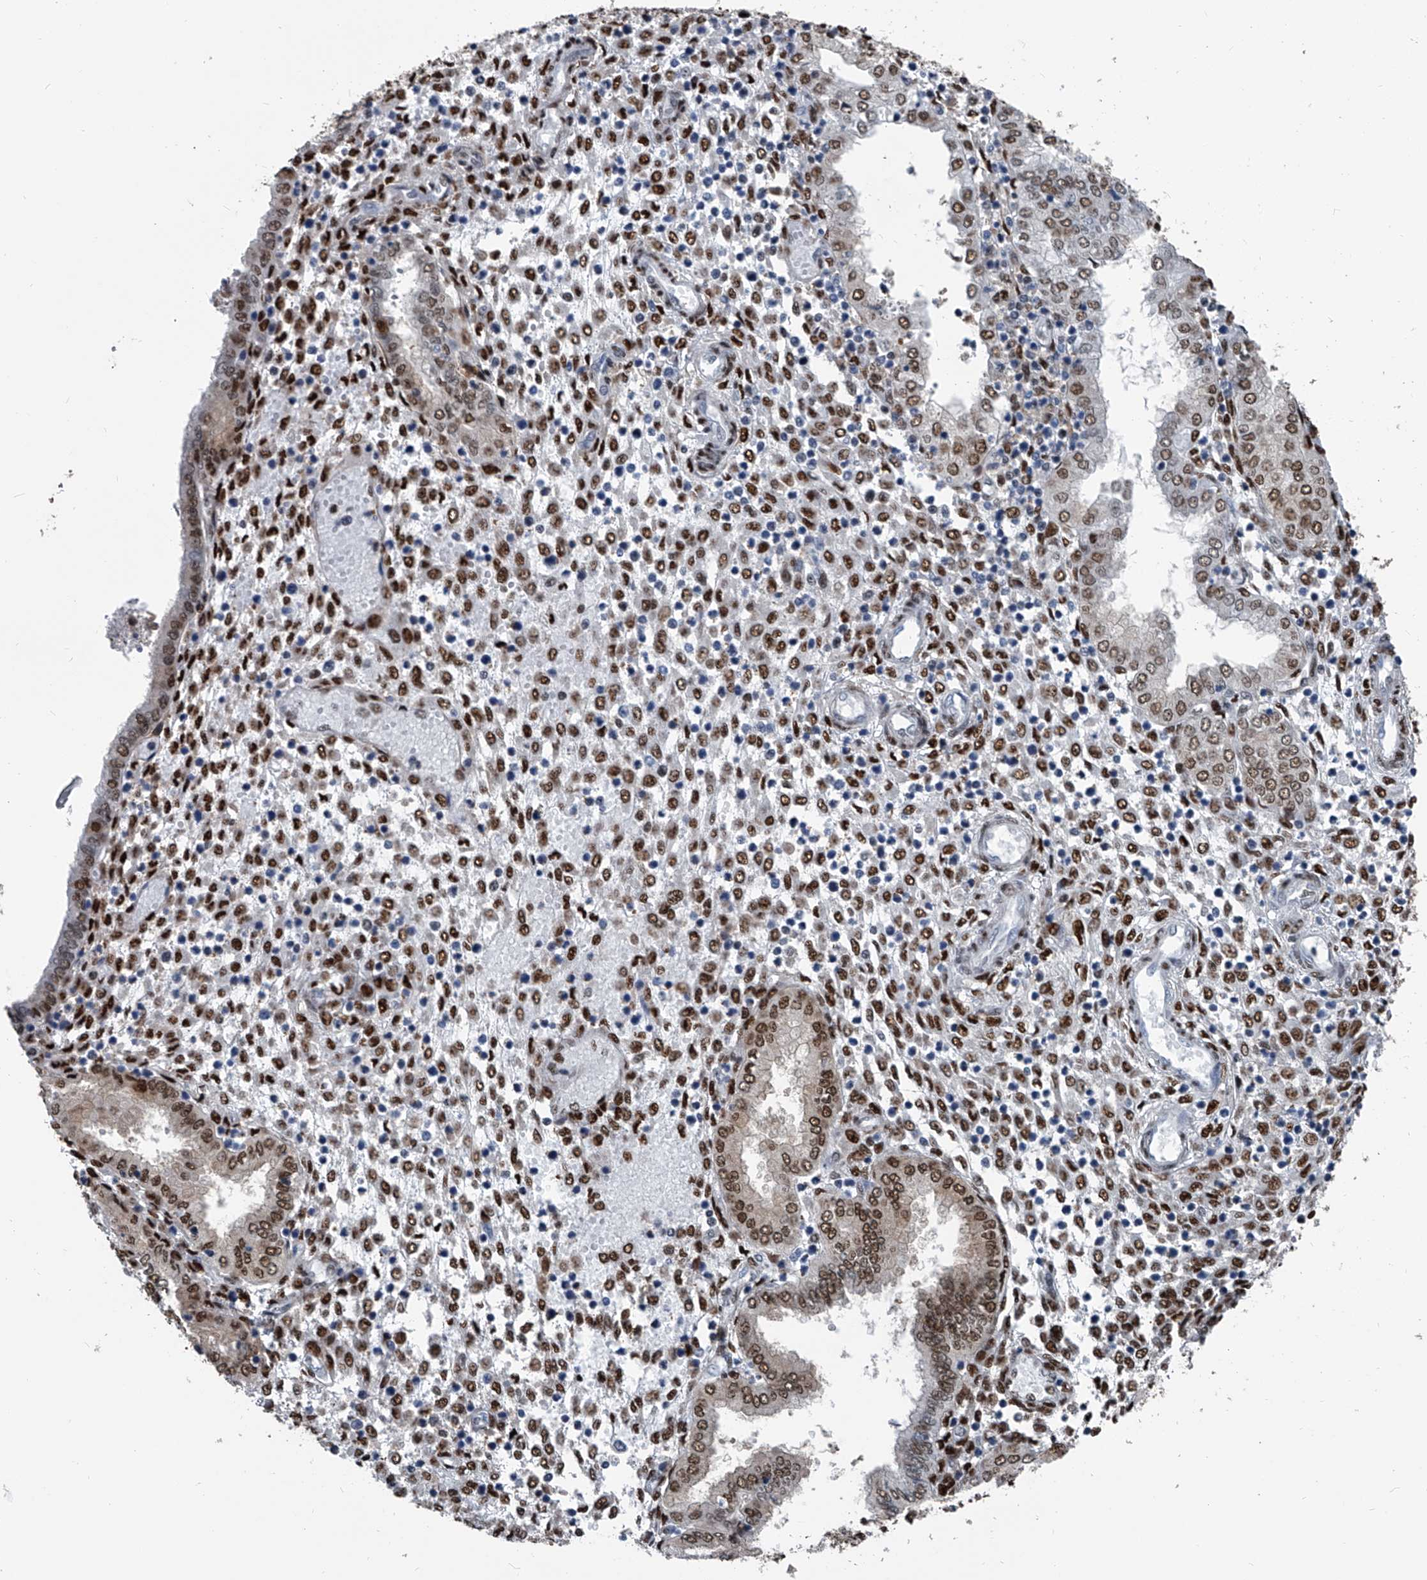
{"staining": {"intensity": "strong", "quantity": ">75%", "location": "nuclear"}, "tissue": "endometrium", "cell_type": "Cells in endometrial stroma", "image_type": "normal", "snomed": [{"axis": "morphology", "description": "Normal tissue, NOS"}, {"axis": "topography", "description": "Endometrium"}], "caption": "Immunohistochemical staining of unremarkable human endometrium exhibits high levels of strong nuclear positivity in about >75% of cells in endometrial stroma.", "gene": "FKBP5", "patient": {"sex": "female", "age": 53}}